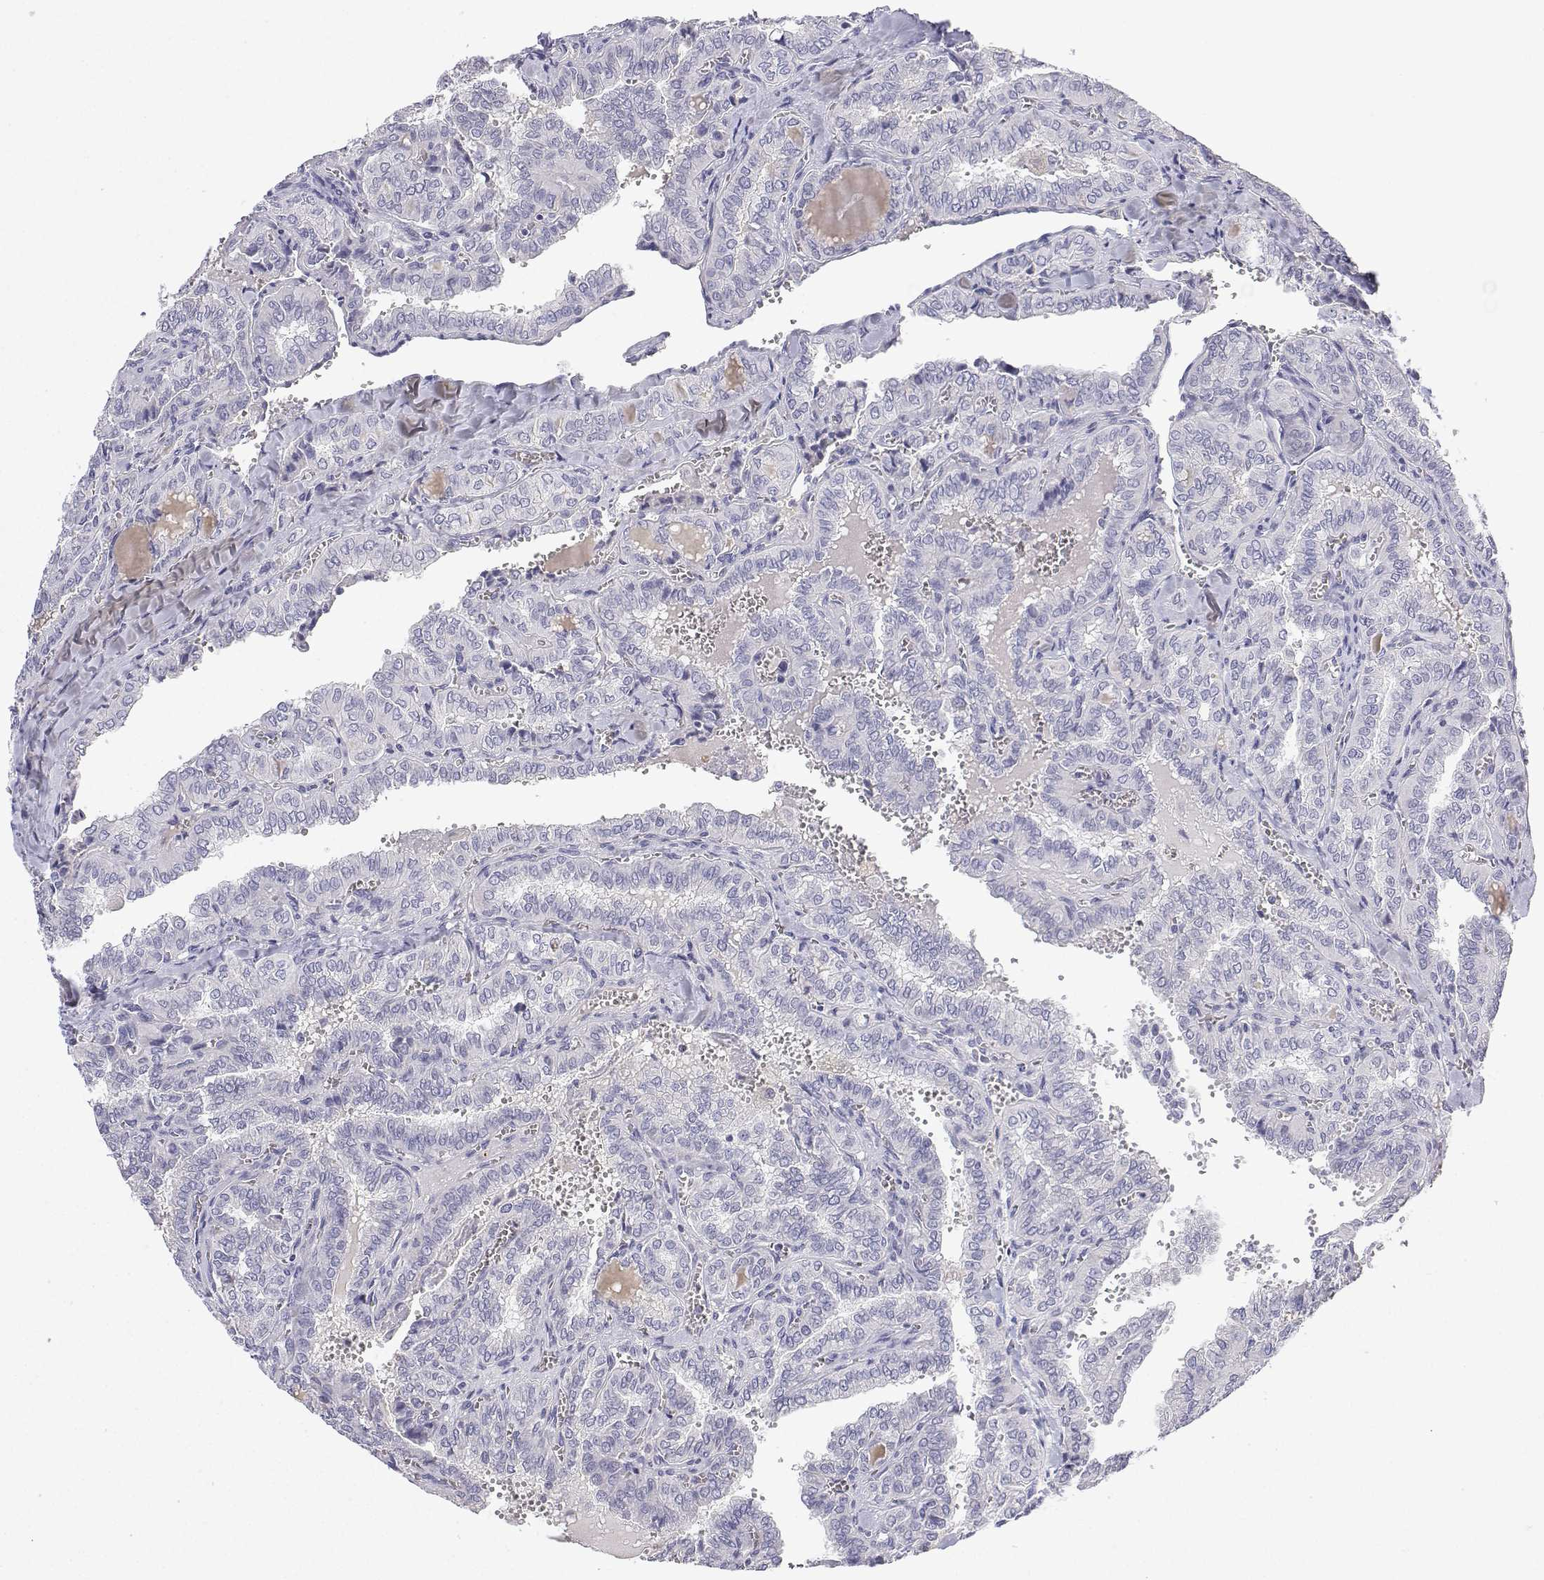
{"staining": {"intensity": "negative", "quantity": "none", "location": "none"}, "tissue": "thyroid cancer", "cell_type": "Tumor cells", "image_type": "cancer", "snomed": [{"axis": "morphology", "description": "Papillary adenocarcinoma, NOS"}, {"axis": "topography", "description": "Thyroid gland"}], "caption": "The photomicrograph reveals no significant staining in tumor cells of thyroid papillary adenocarcinoma.", "gene": "ANKRD65", "patient": {"sex": "female", "age": 41}}